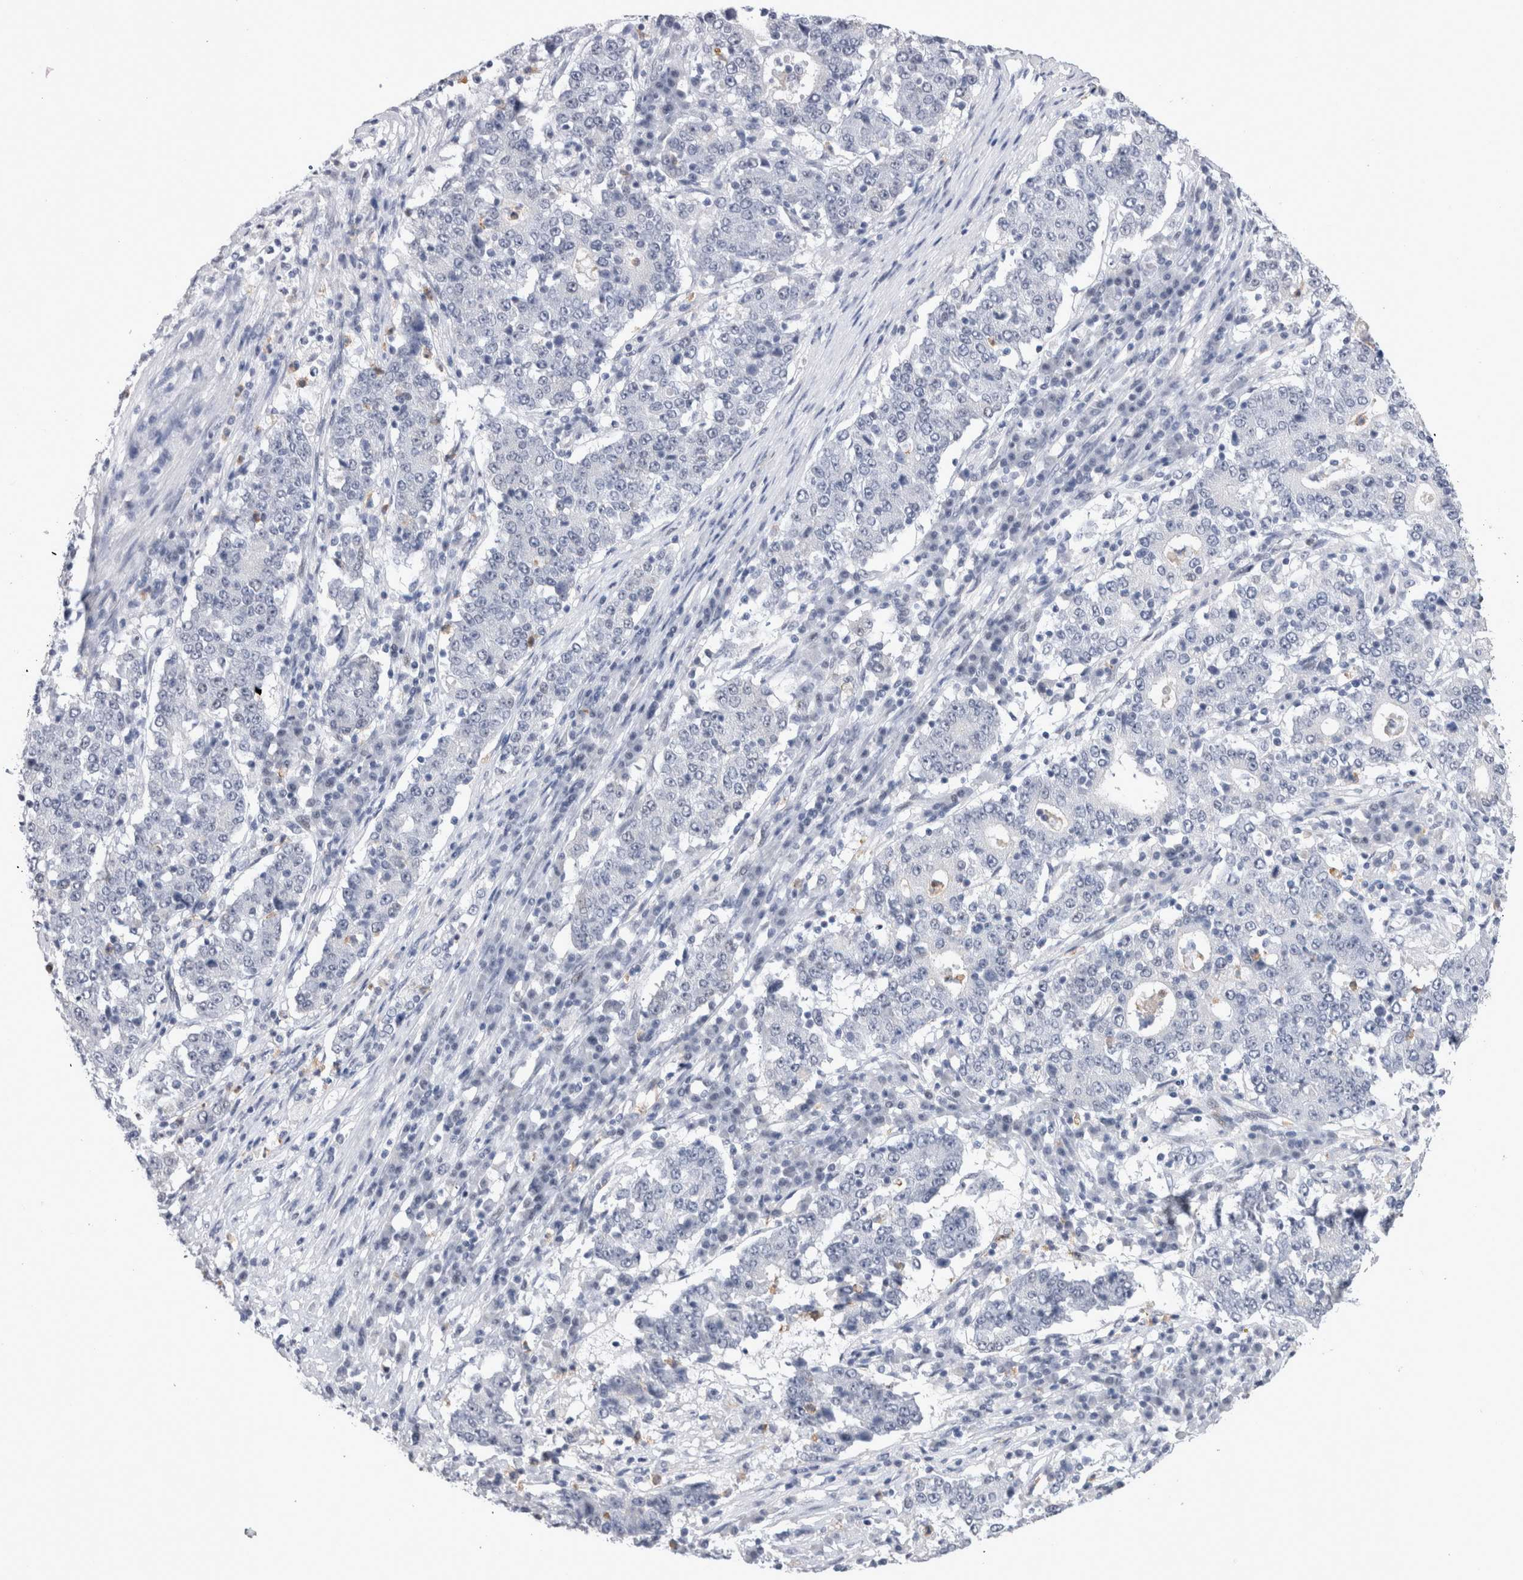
{"staining": {"intensity": "negative", "quantity": "none", "location": "none"}, "tissue": "stomach cancer", "cell_type": "Tumor cells", "image_type": "cancer", "snomed": [{"axis": "morphology", "description": "Adenocarcinoma, NOS"}, {"axis": "topography", "description": "Stomach"}], "caption": "IHC of stomach adenocarcinoma shows no positivity in tumor cells.", "gene": "RBM6", "patient": {"sex": "male", "age": 59}}